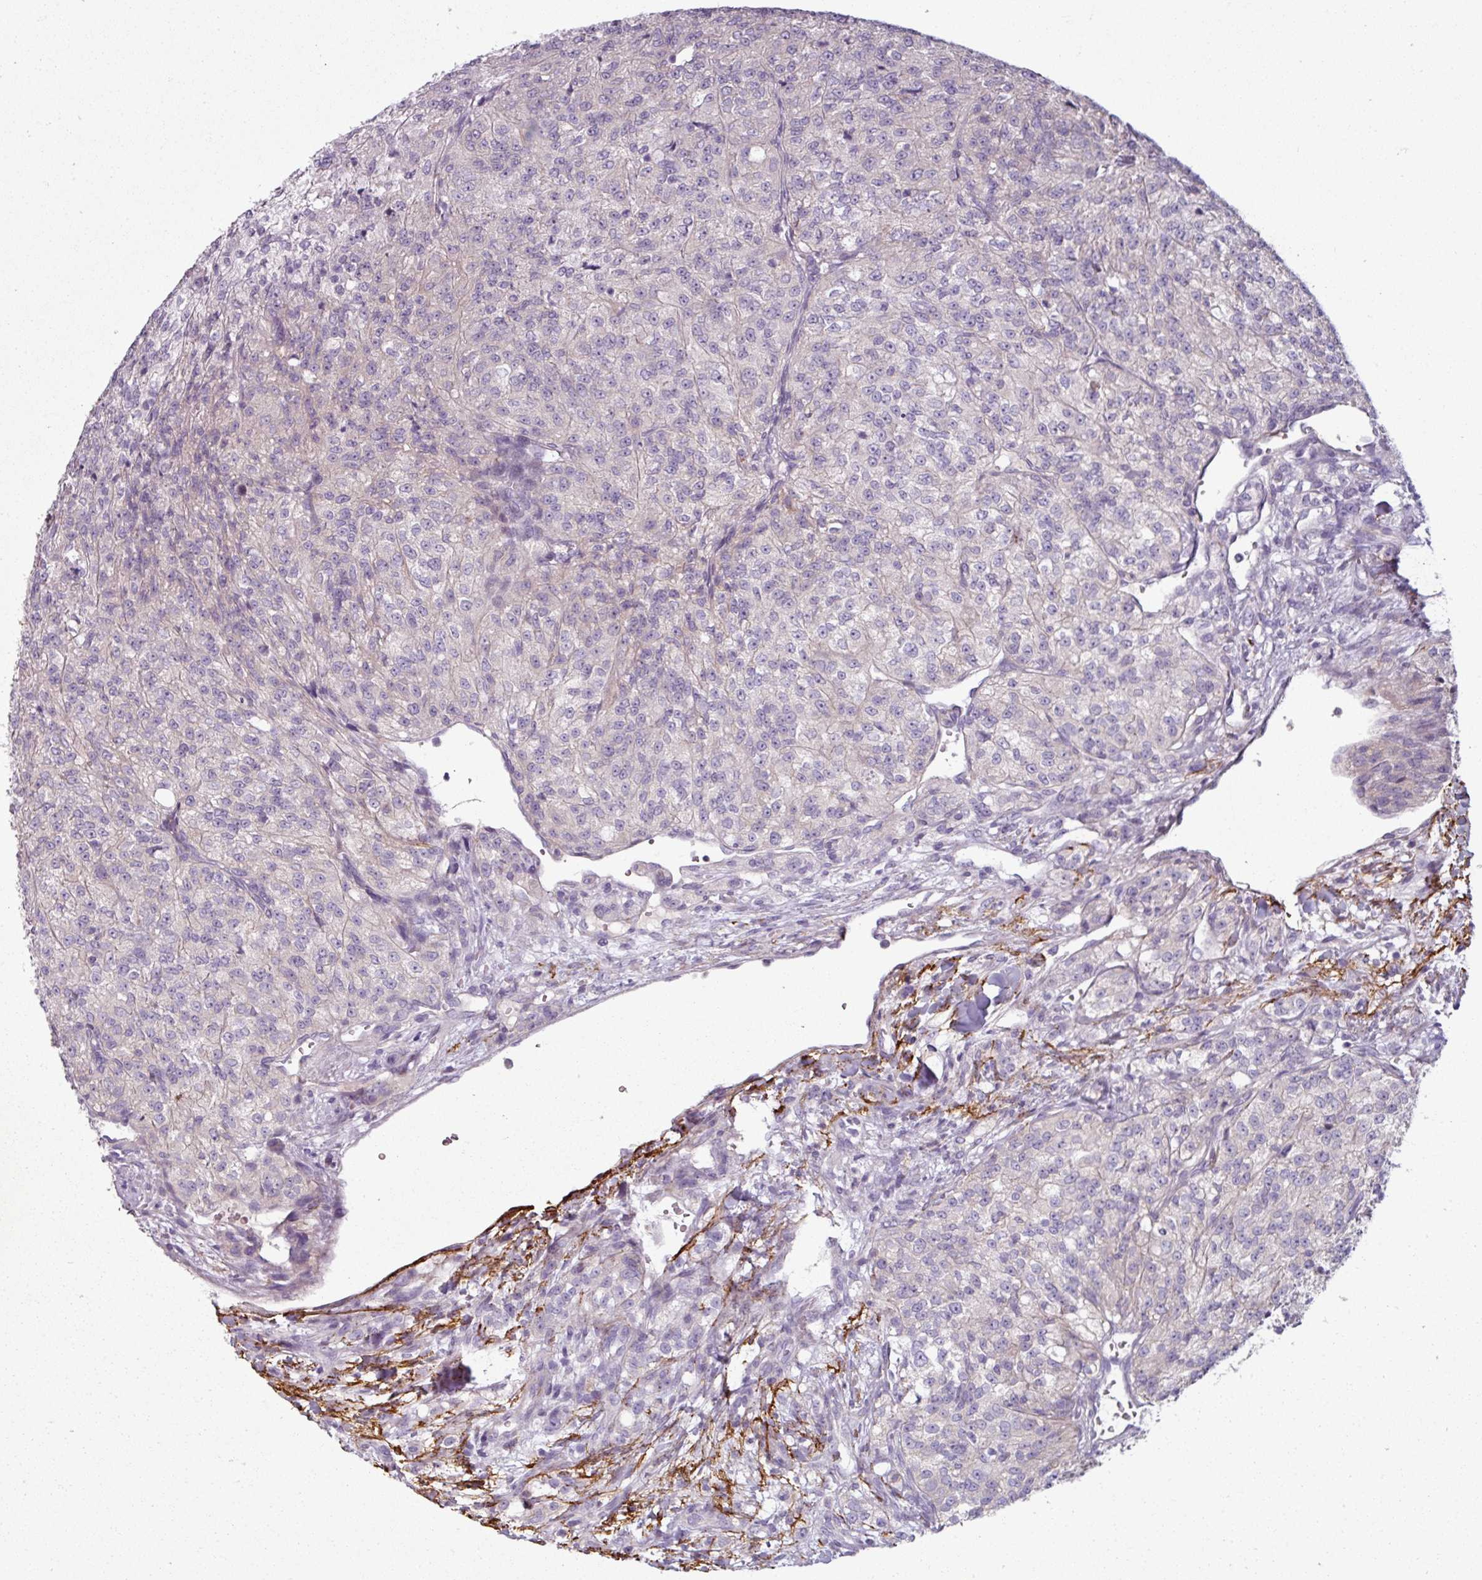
{"staining": {"intensity": "negative", "quantity": "none", "location": "none"}, "tissue": "renal cancer", "cell_type": "Tumor cells", "image_type": "cancer", "snomed": [{"axis": "morphology", "description": "Adenocarcinoma, NOS"}, {"axis": "topography", "description": "Kidney"}], "caption": "This is an immunohistochemistry histopathology image of human renal cancer (adenocarcinoma). There is no staining in tumor cells.", "gene": "MTMR14", "patient": {"sex": "female", "age": 63}}